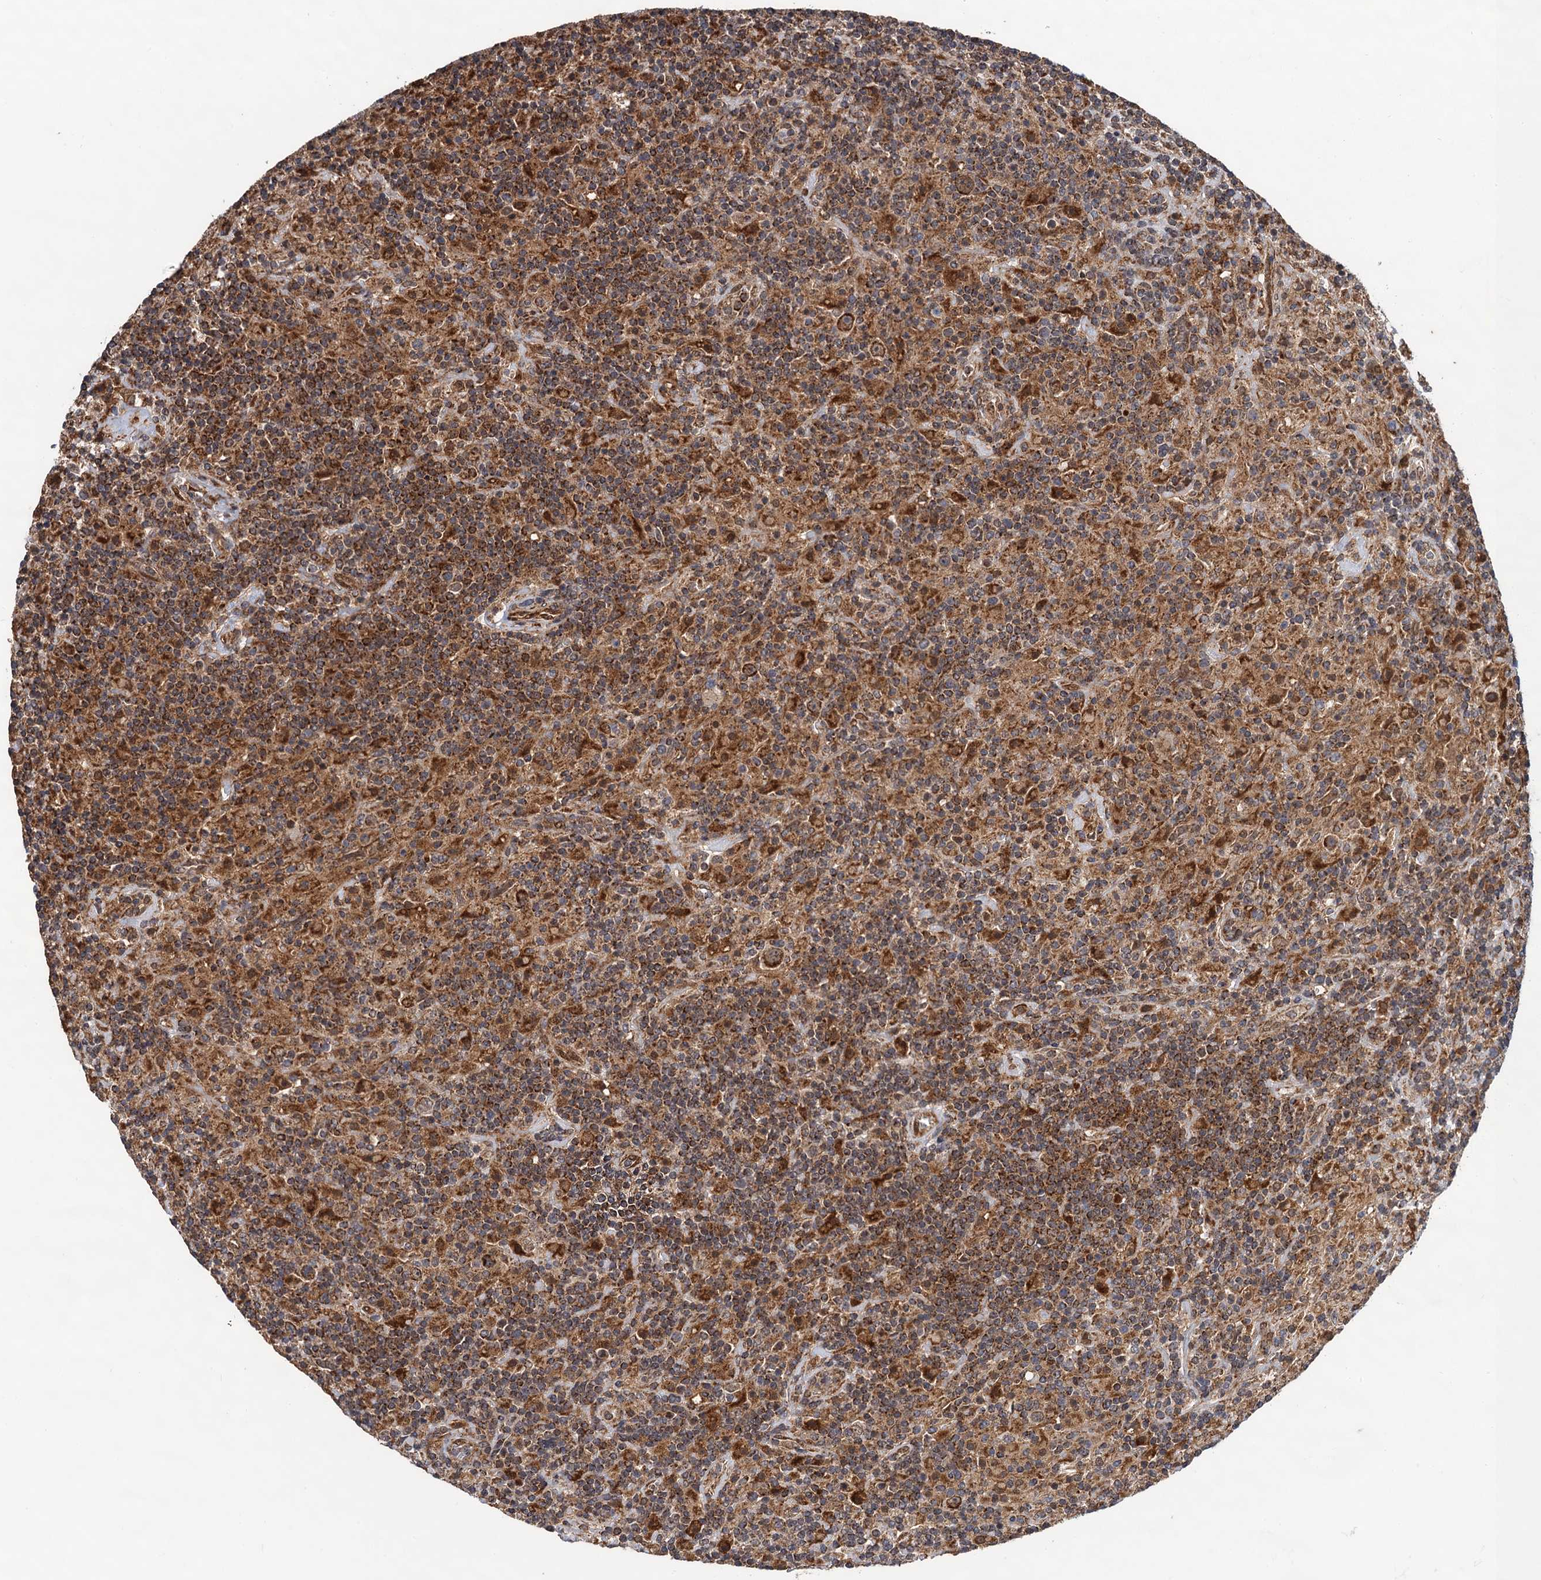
{"staining": {"intensity": "strong", "quantity": ">75%", "location": "cytoplasmic/membranous"}, "tissue": "lymphoma", "cell_type": "Tumor cells", "image_type": "cancer", "snomed": [{"axis": "morphology", "description": "Hodgkin's disease, NOS"}, {"axis": "topography", "description": "Lymph node"}], "caption": "Immunohistochemical staining of lymphoma exhibits high levels of strong cytoplasmic/membranous protein positivity in about >75% of tumor cells.", "gene": "CMPK2", "patient": {"sex": "male", "age": 70}}